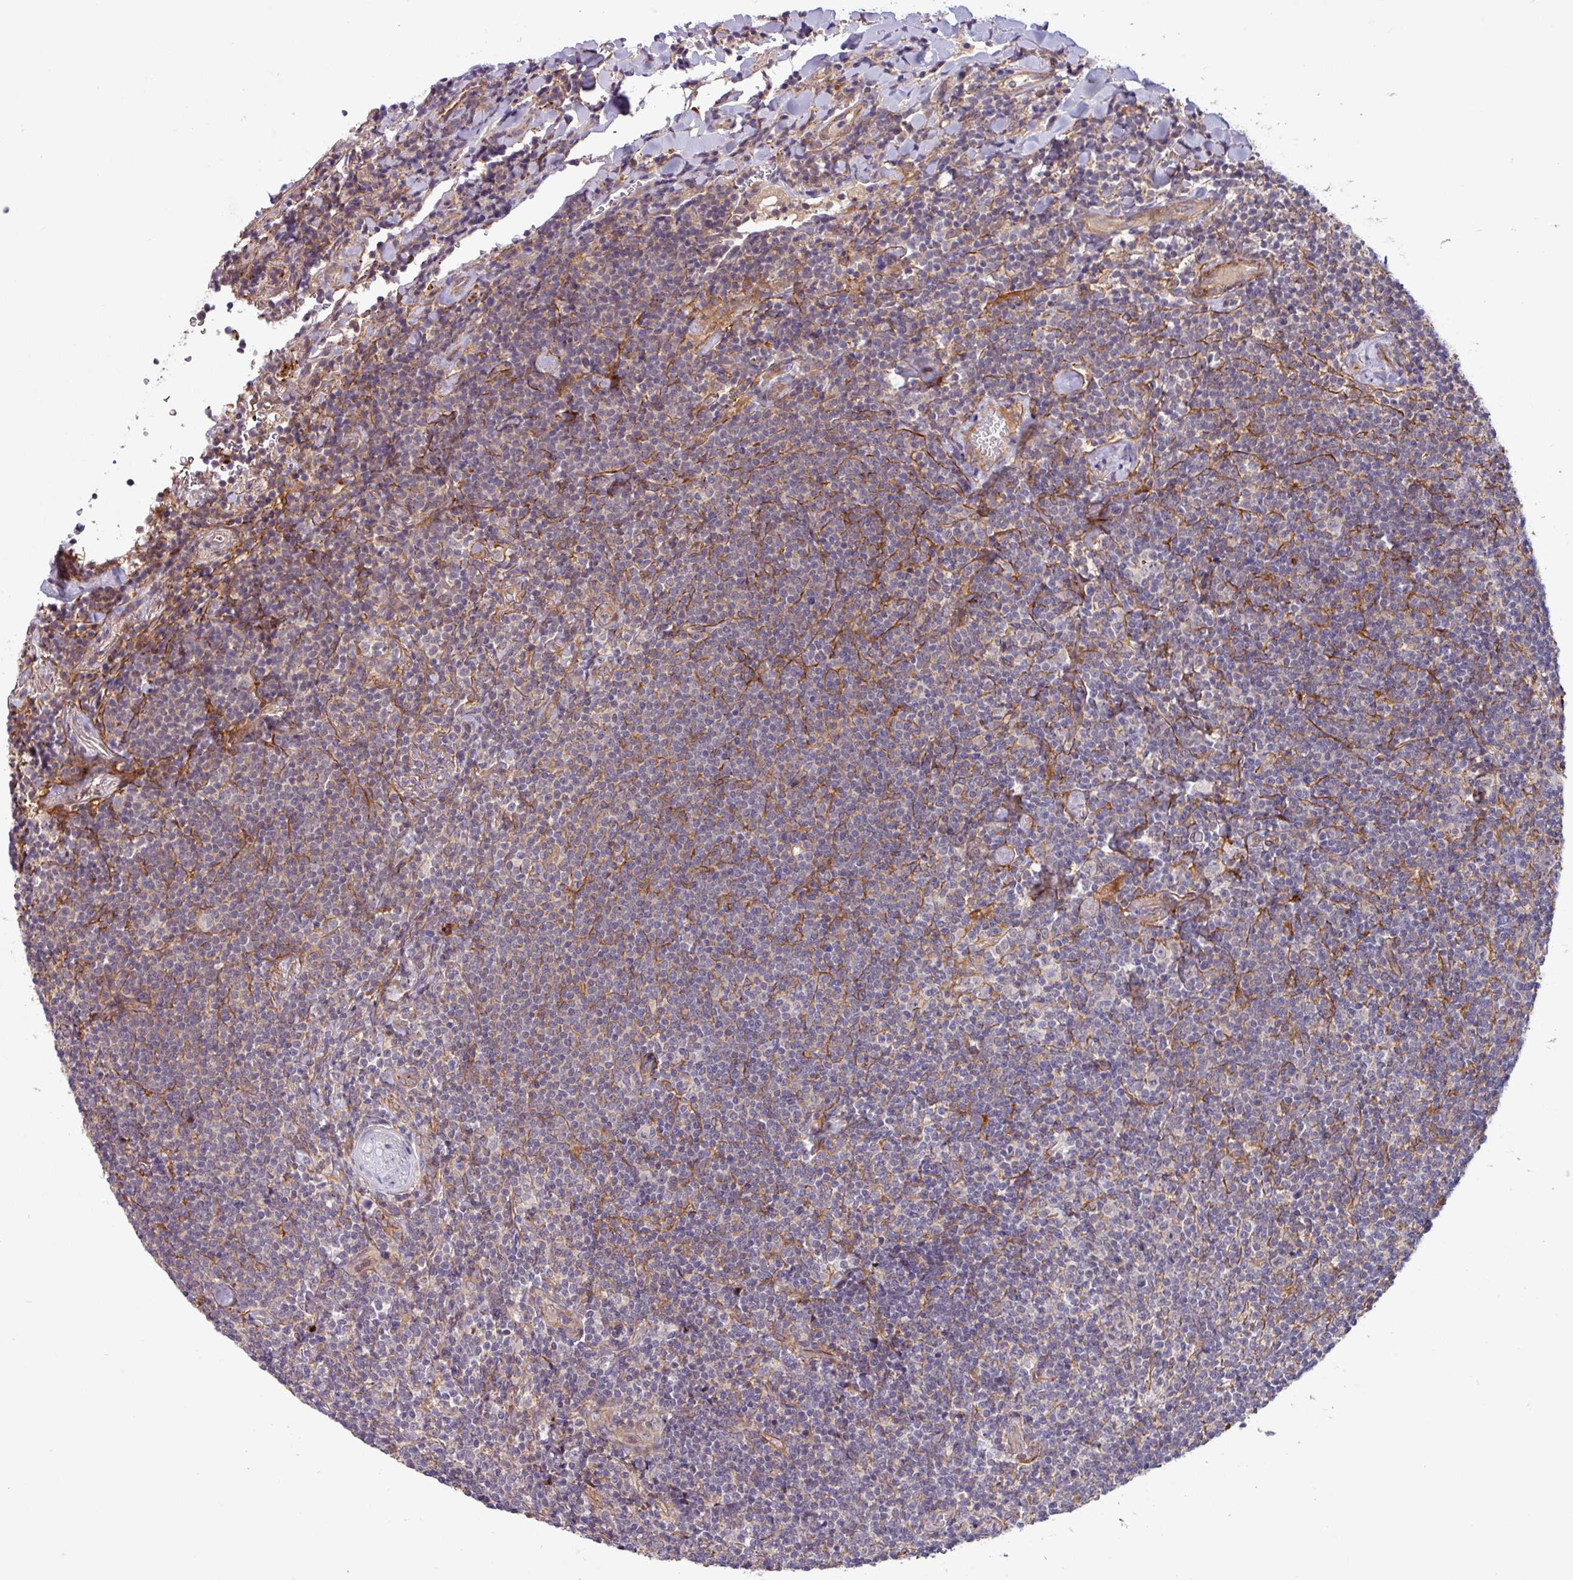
{"staining": {"intensity": "negative", "quantity": "none", "location": "none"}, "tissue": "lymphoma", "cell_type": "Tumor cells", "image_type": "cancer", "snomed": [{"axis": "morphology", "description": "Malignant lymphoma, non-Hodgkin's type, Low grade"}, {"axis": "topography", "description": "Lung"}], "caption": "The micrograph displays no significant staining in tumor cells of malignant lymphoma, non-Hodgkin's type (low-grade).", "gene": "PCED1A", "patient": {"sex": "female", "age": 71}}